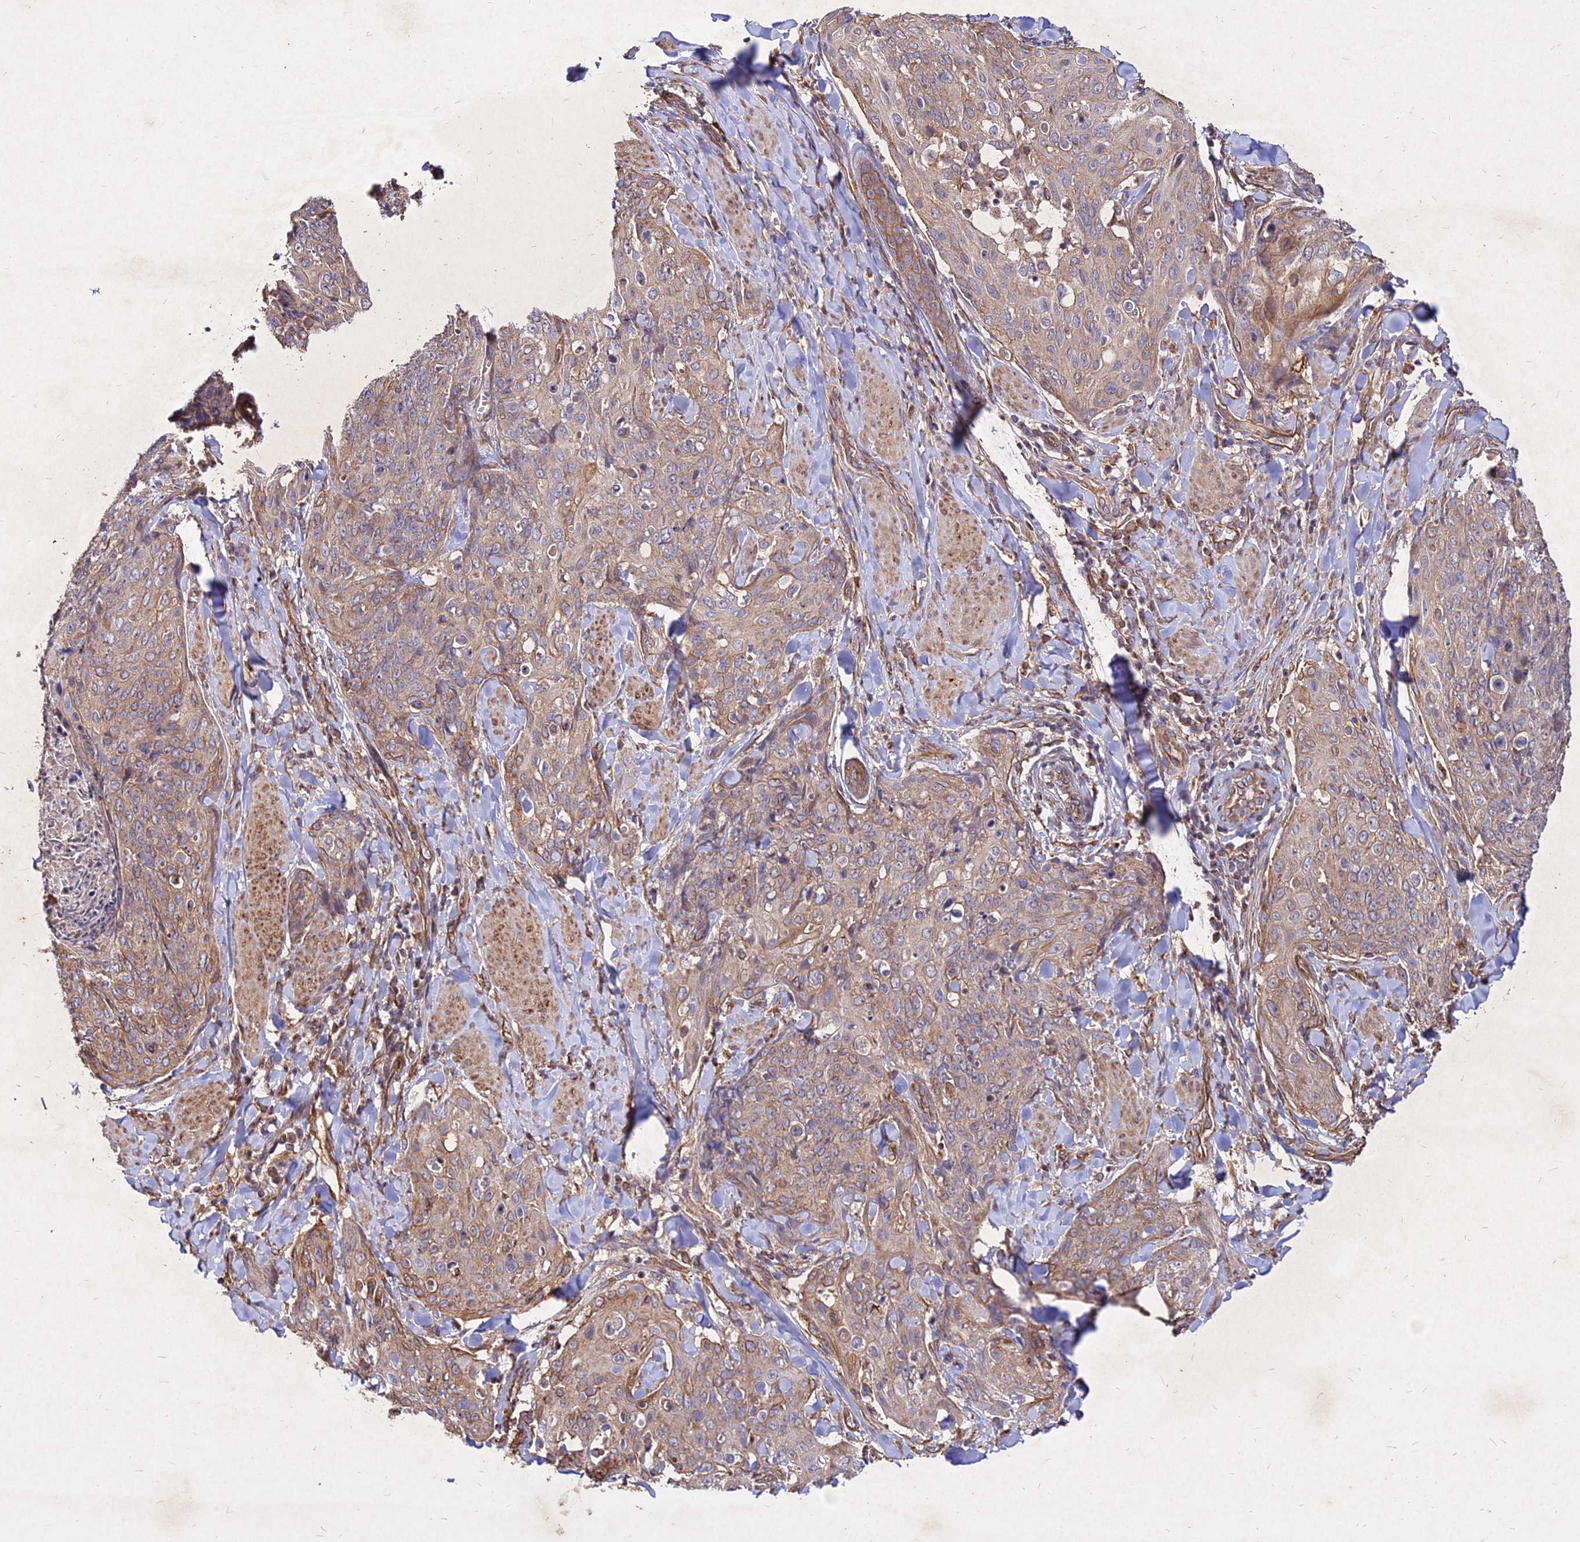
{"staining": {"intensity": "weak", "quantity": ">75%", "location": "cytoplasmic/membranous"}, "tissue": "skin cancer", "cell_type": "Tumor cells", "image_type": "cancer", "snomed": [{"axis": "morphology", "description": "Squamous cell carcinoma, NOS"}, {"axis": "topography", "description": "Skin"}, {"axis": "topography", "description": "Vulva"}], "caption": "Immunohistochemistry (IHC) image of neoplastic tissue: skin squamous cell carcinoma stained using immunohistochemistry (IHC) demonstrates low levels of weak protein expression localized specifically in the cytoplasmic/membranous of tumor cells, appearing as a cytoplasmic/membranous brown color.", "gene": "SKA1", "patient": {"sex": "female", "age": 85}}